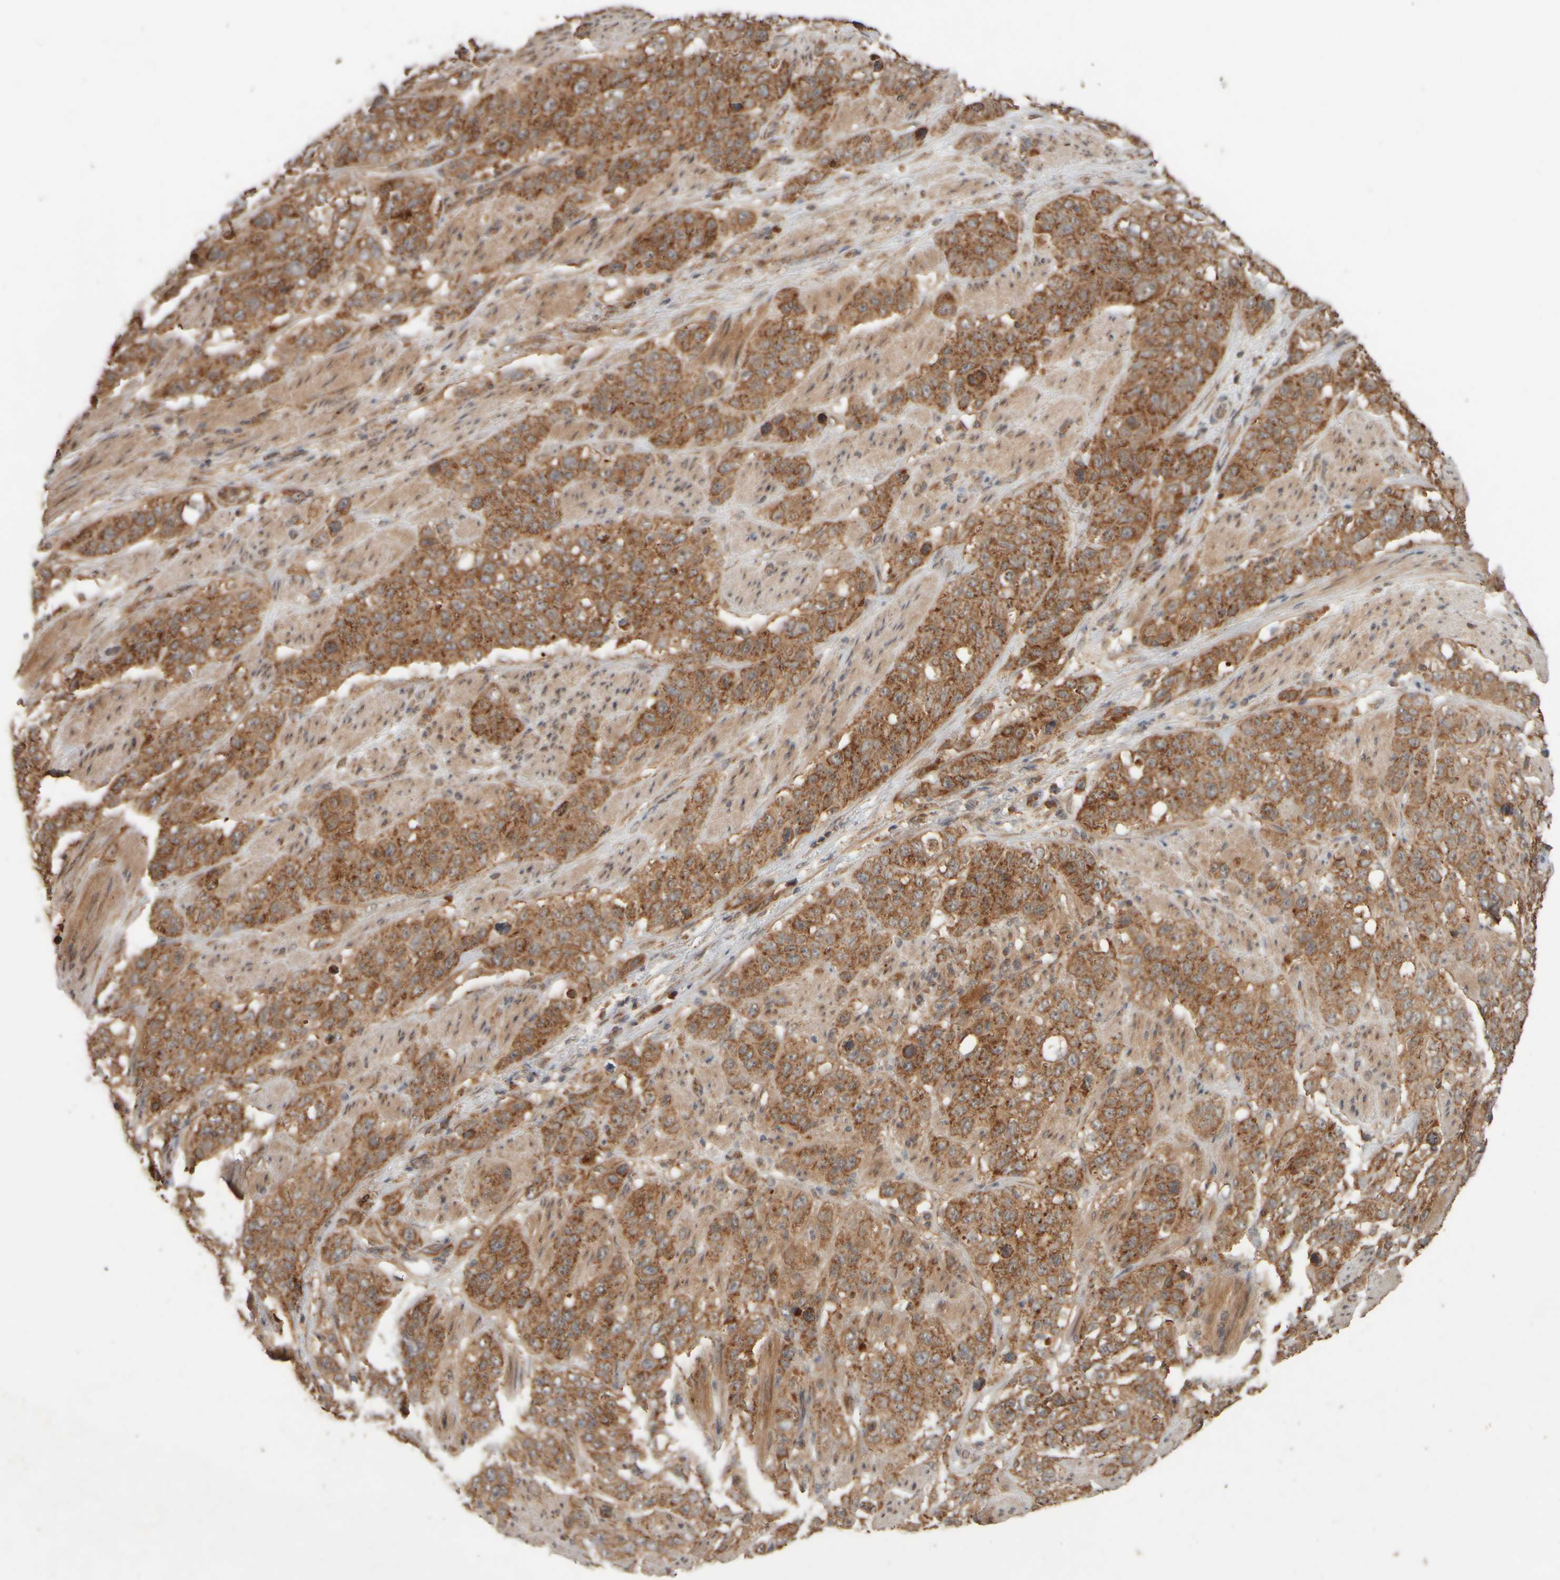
{"staining": {"intensity": "moderate", "quantity": ">75%", "location": "cytoplasmic/membranous"}, "tissue": "stomach cancer", "cell_type": "Tumor cells", "image_type": "cancer", "snomed": [{"axis": "morphology", "description": "Adenocarcinoma, NOS"}, {"axis": "topography", "description": "Stomach"}], "caption": "An image of stomach adenocarcinoma stained for a protein displays moderate cytoplasmic/membranous brown staining in tumor cells.", "gene": "EIF2B3", "patient": {"sex": "male", "age": 48}}